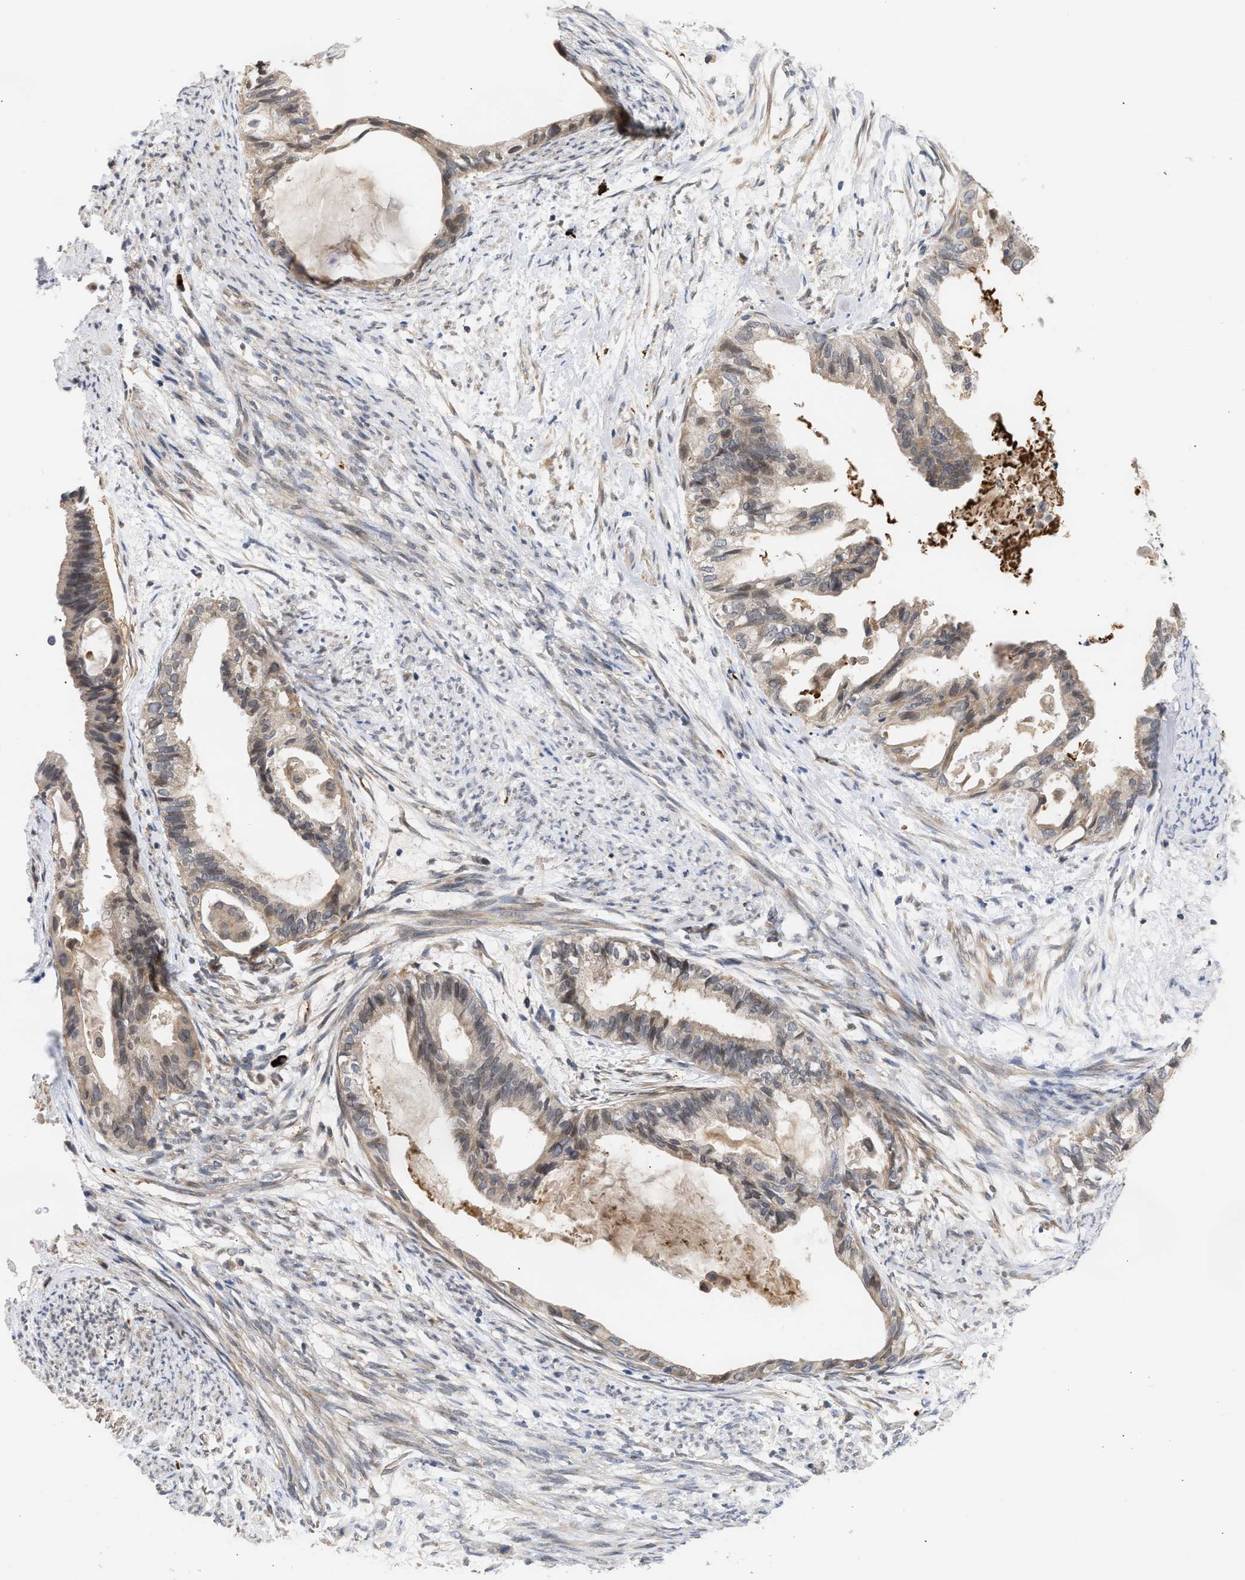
{"staining": {"intensity": "weak", "quantity": ">75%", "location": "cytoplasmic/membranous"}, "tissue": "cervical cancer", "cell_type": "Tumor cells", "image_type": "cancer", "snomed": [{"axis": "morphology", "description": "Normal tissue, NOS"}, {"axis": "morphology", "description": "Adenocarcinoma, NOS"}, {"axis": "topography", "description": "Cervix"}, {"axis": "topography", "description": "Endometrium"}], "caption": "Protein staining shows weak cytoplasmic/membranous expression in approximately >75% of tumor cells in adenocarcinoma (cervical).", "gene": "NUP62", "patient": {"sex": "female", "age": 86}}